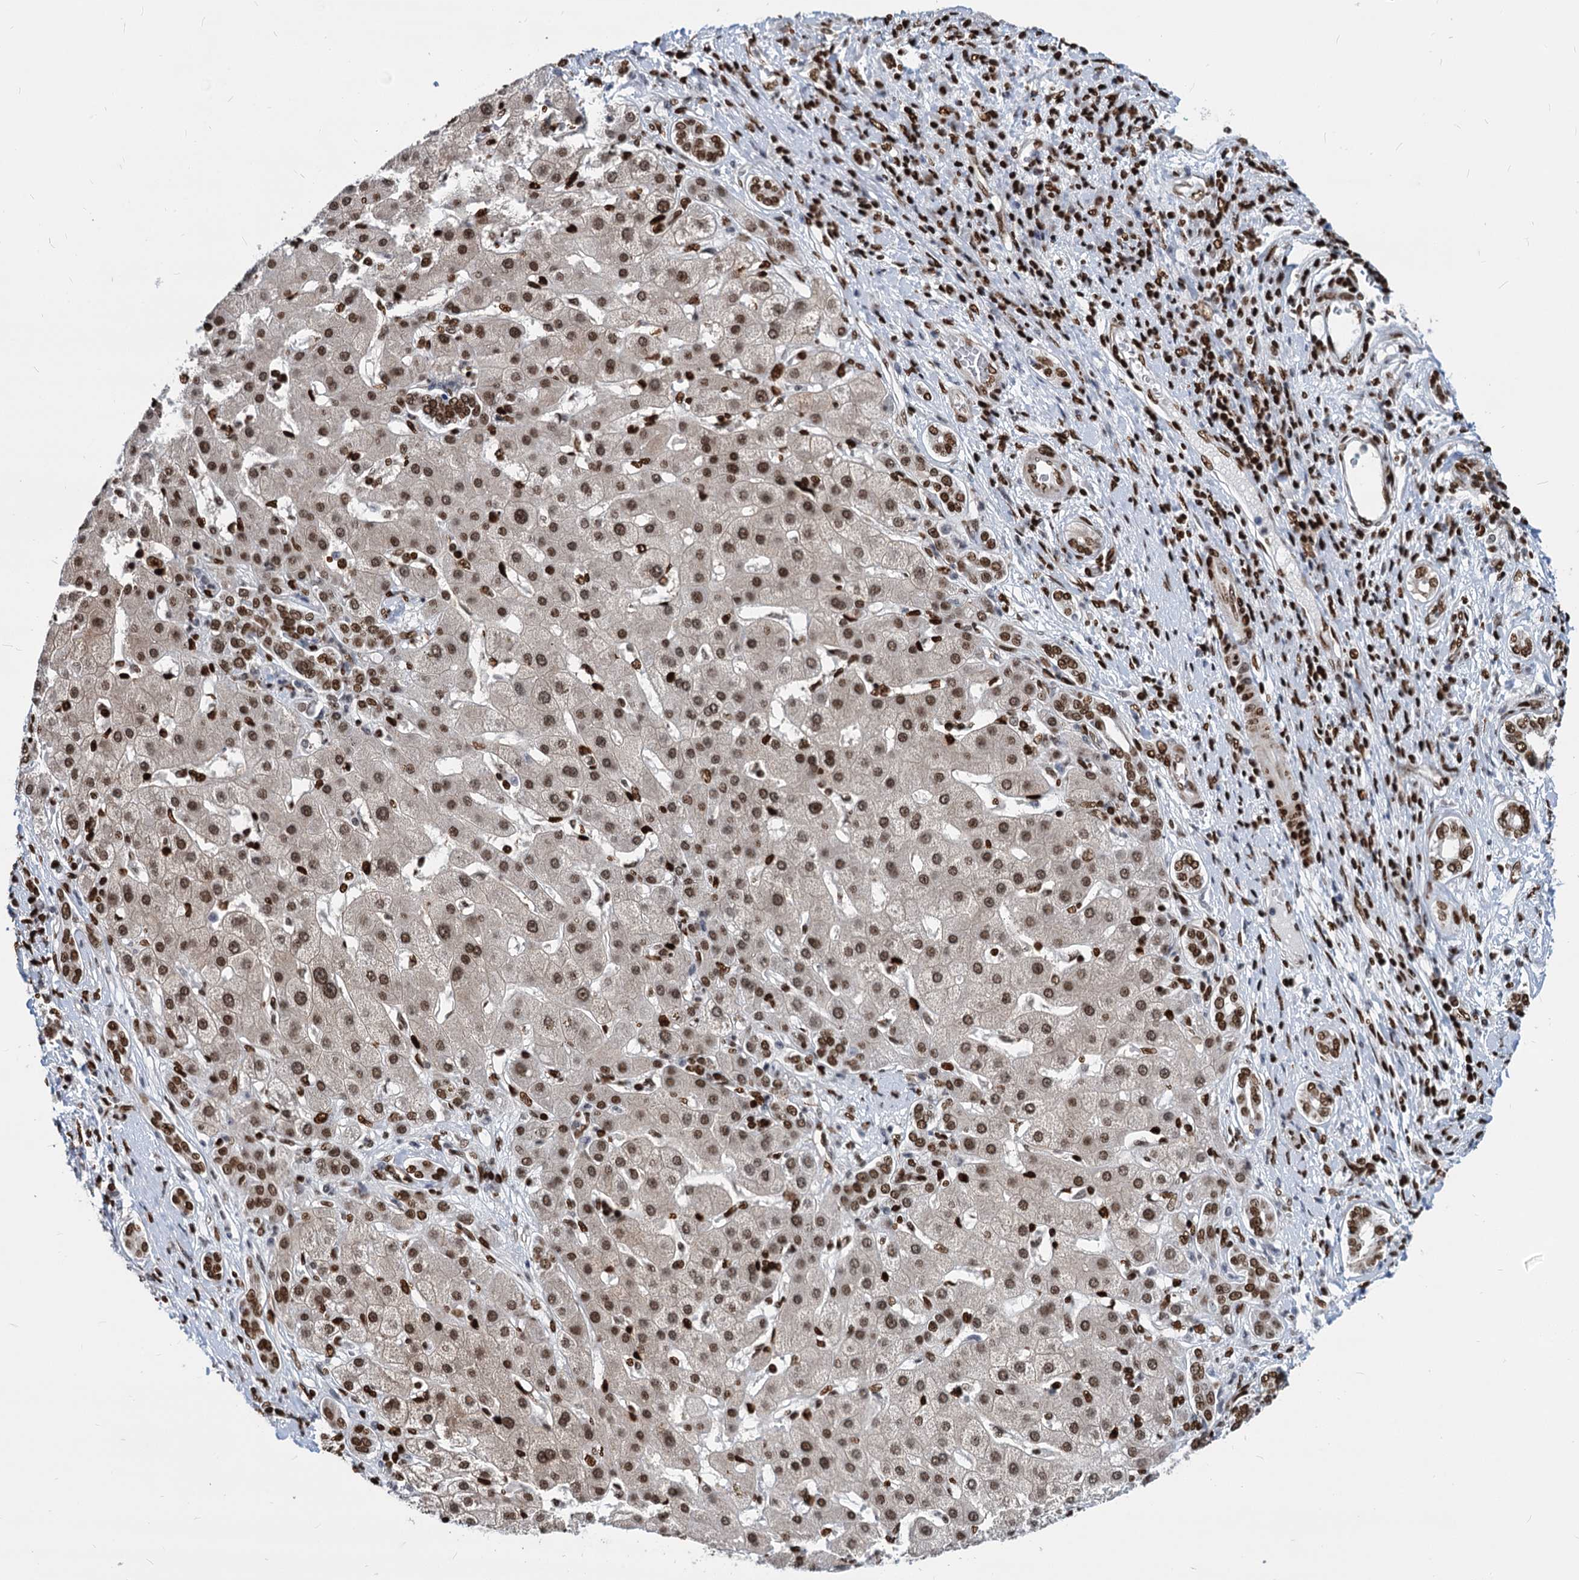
{"staining": {"intensity": "strong", "quantity": ">75%", "location": "nuclear"}, "tissue": "liver cancer", "cell_type": "Tumor cells", "image_type": "cancer", "snomed": [{"axis": "morphology", "description": "Carcinoma, Hepatocellular, NOS"}, {"axis": "topography", "description": "Liver"}], "caption": "About >75% of tumor cells in hepatocellular carcinoma (liver) exhibit strong nuclear protein staining as visualized by brown immunohistochemical staining.", "gene": "MECP2", "patient": {"sex": "male", "age": 65}}